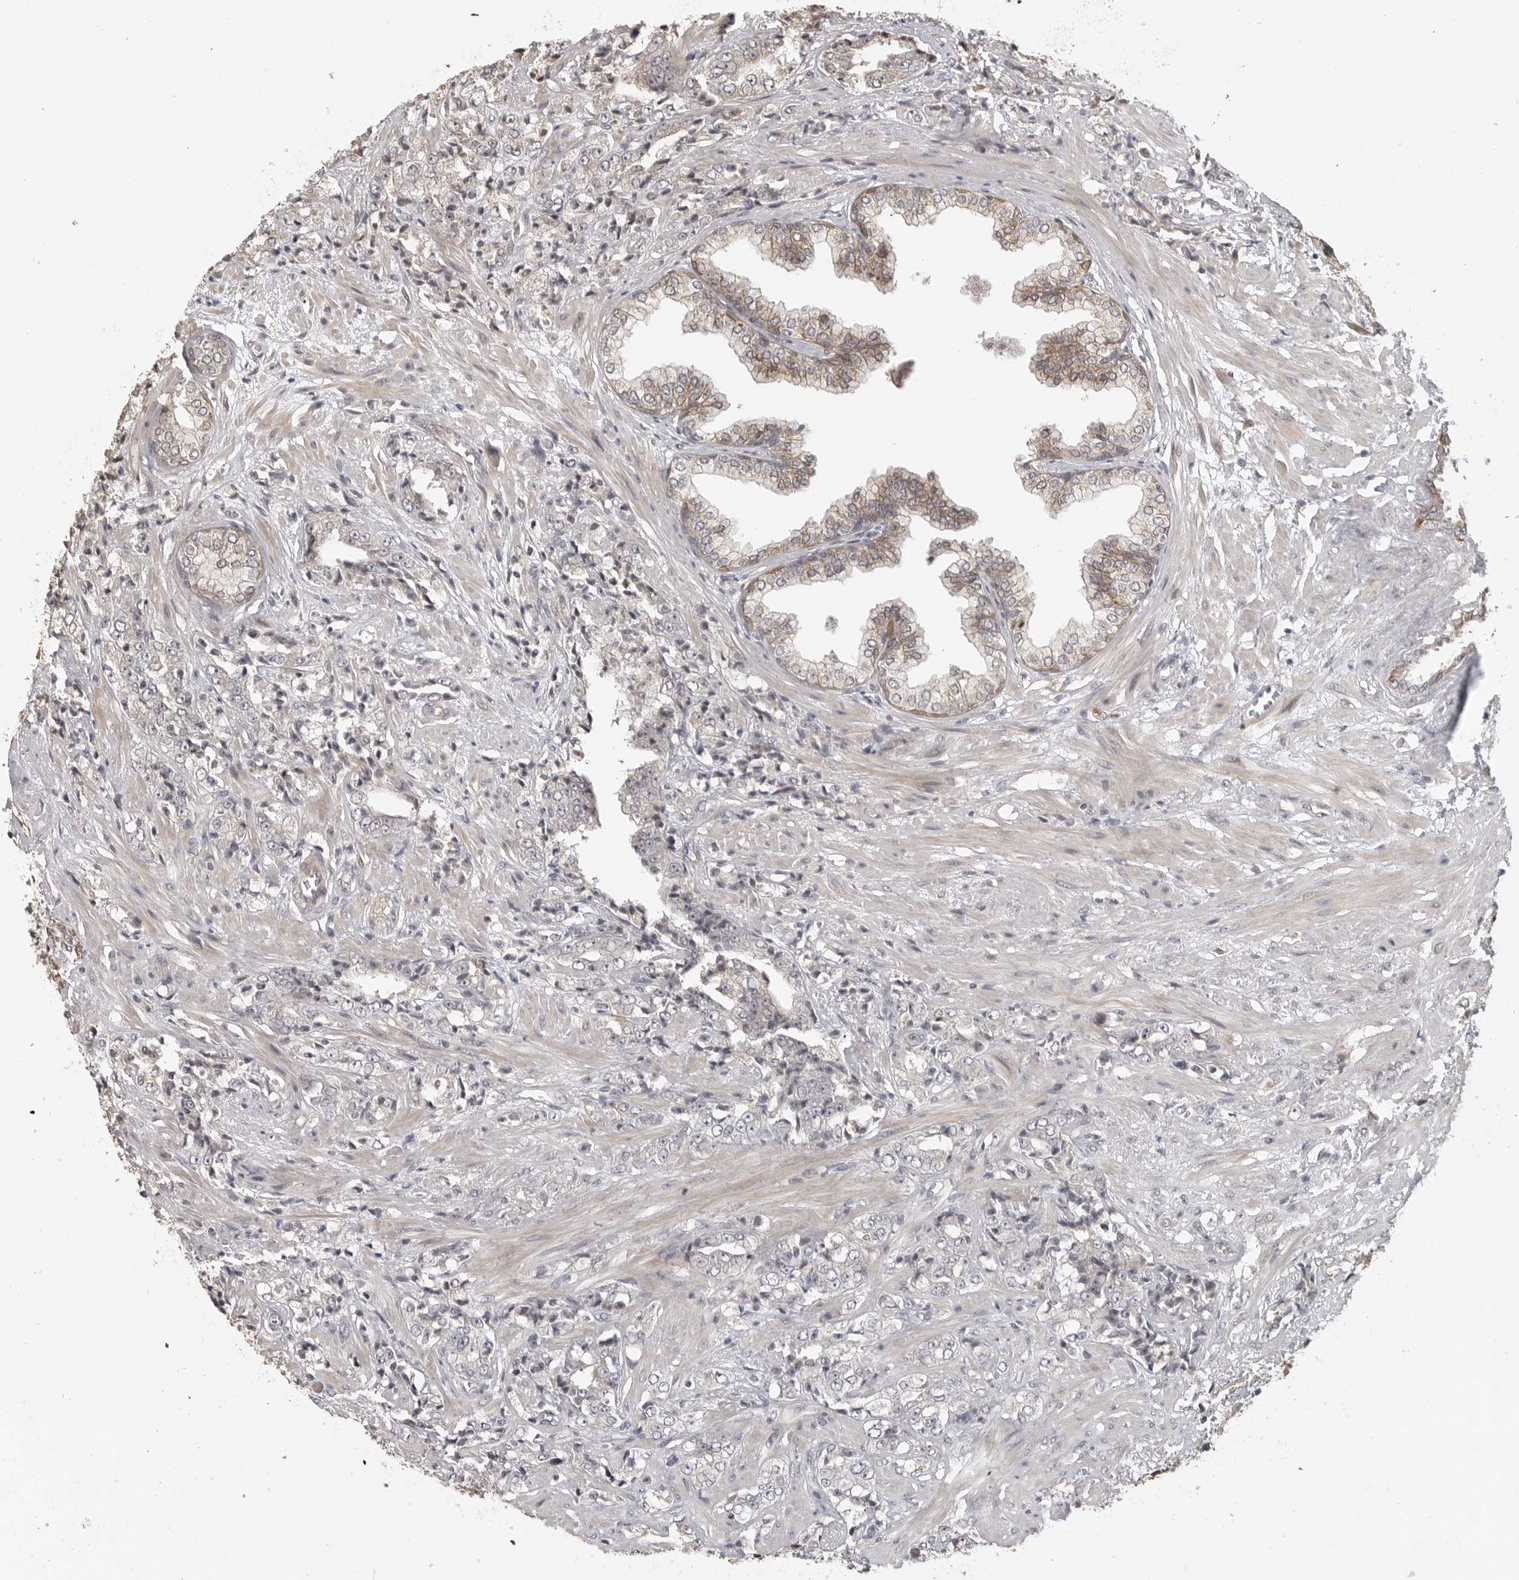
{"staining": {"intensity": "negative", "quantity": "none", "location": "none"}, "tissue": "prostate cancer", "cell_type": "Tumor cells", "image_type": "cancer", "snomed": [{"axis": "morphology", "description": "Adenocarcinoma, High grade"}, {"axis": "topography", "description": "Prostate"}], "caption": "High power microscopy micrograph of an IHC image of prostate cancer (adenocarcinoma (high-grade)), revealing no significant positivity in tumor cells.", "gene": "IDO1", "patient": {"sex": "male", "age": 71}}